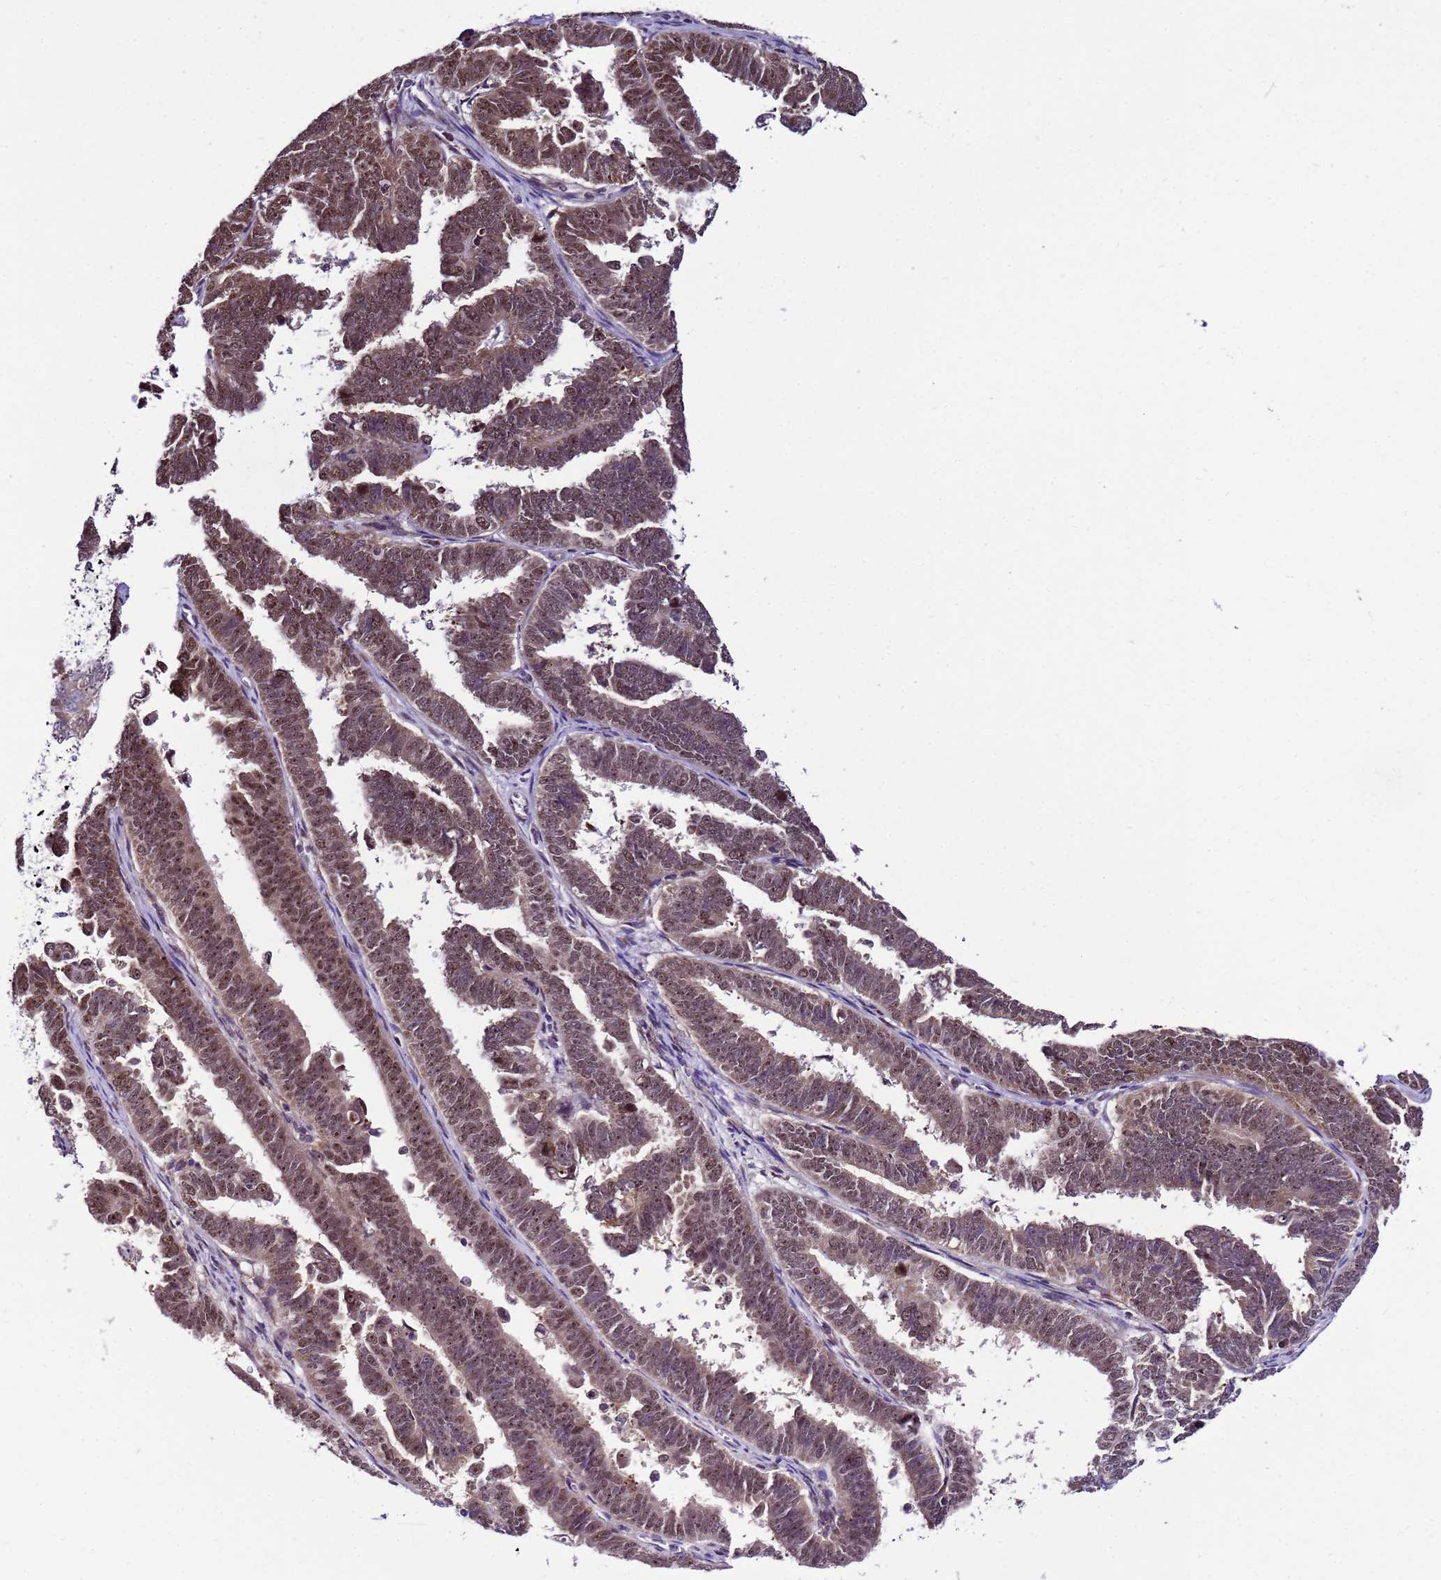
{"staining": {"intensity": "moderate", "quantity": ">75%", "location": "nuclear"}, "tissue": "endometrial cancer", "cell_type": "Tumor cells", "image_type": "cancer", "snomed": [{"axis": "morphology", "description": "Adenocarcinoma, NOS"}, {"axis": "topography", "description": "Endometrium"}], "caption": "Endometrial cancer was stained to show a protein in brown. There is medium levels of moderate nuclear staining in about >75% of tumor cells. (DAB IHC, brown staining for protein, blue staining for nuclei).", "gene": "SLX4IP", "patient": {"sex": "female", "age": 75}}